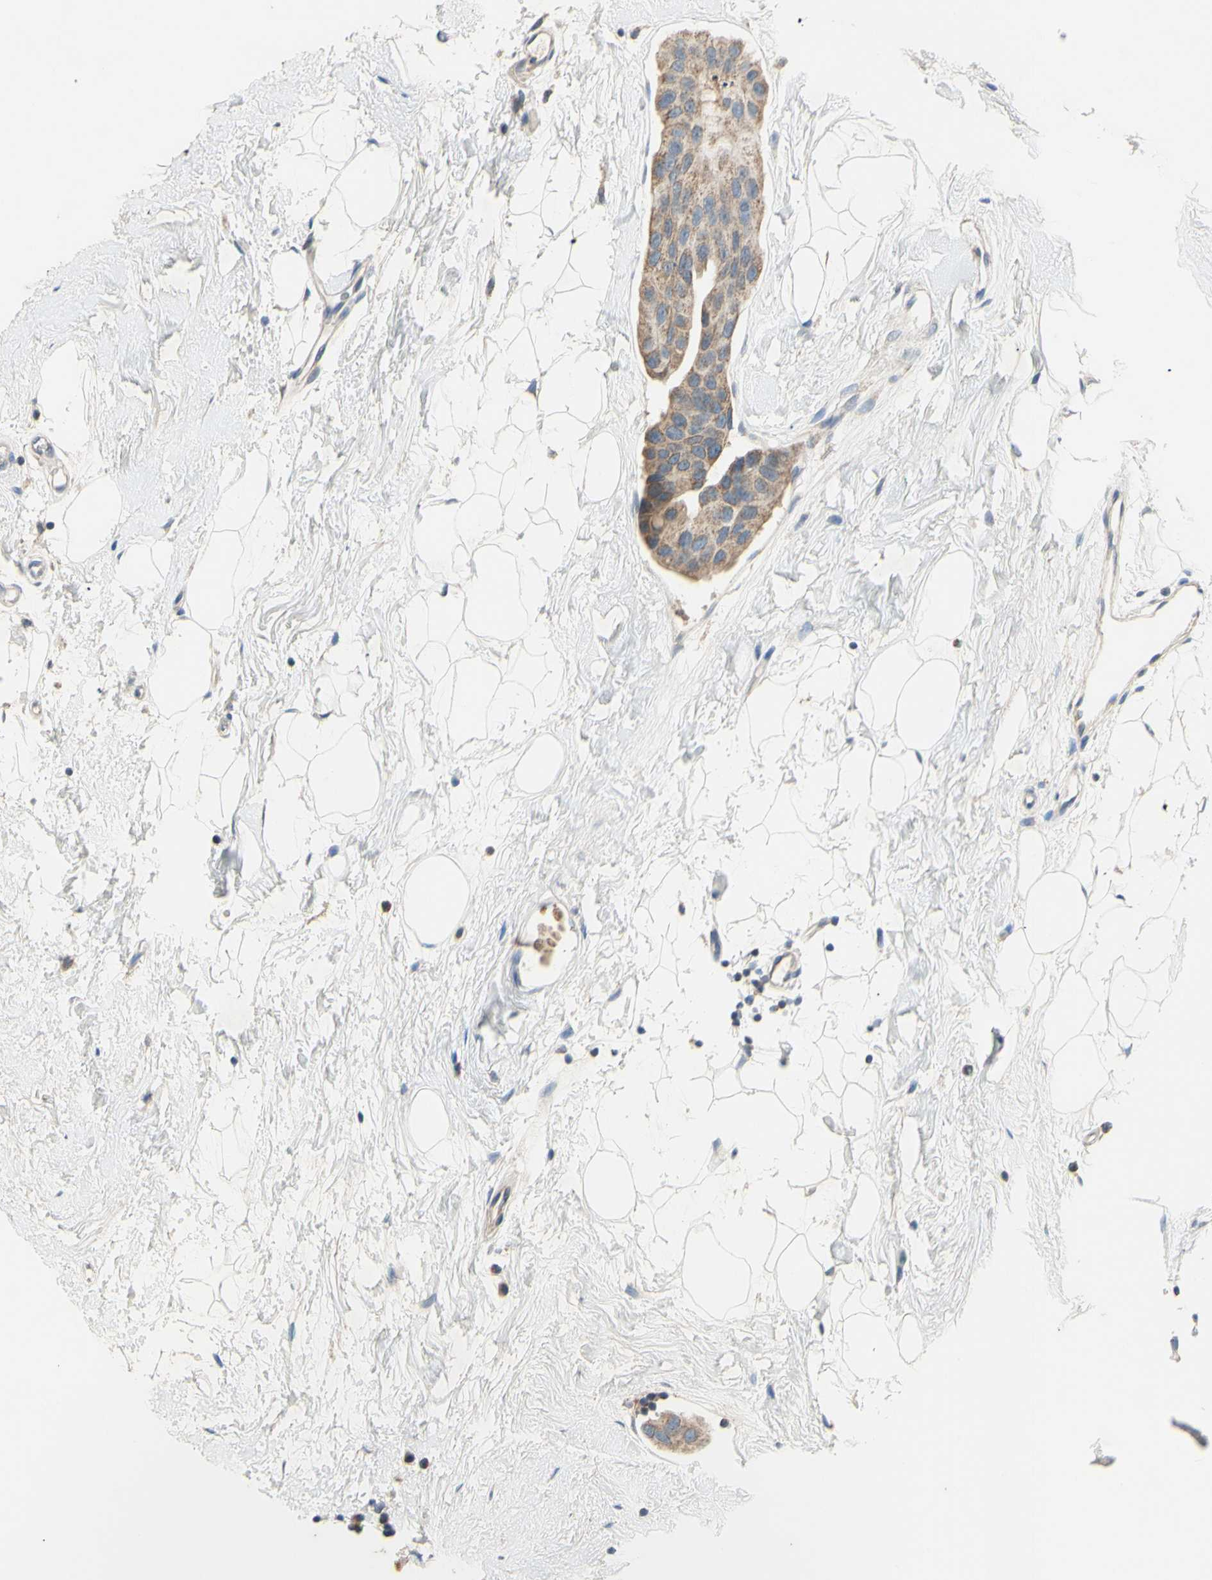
{"staining": {"intensity": "moderate", "quantity": ">75%", "location": "cytoplasmic/membranous"}, "tissue": "breast cancer", "cell_type": "Tumor cells", "image_type": "cancer", "snomed": [{"axis": "morphology", "description": "Normal tissue, NOS"}, {"axis": "morphology", "description": "Duct carcinoma"}, {"axis": "topography", "description": "Breast"}], "caption": "A brown stain labels moderate cytoplasmic/membranous staining of a protein in human breast cancer (invasive ductal carcinoma) tumor cells.", "gene": "PTGIS", "patient": {"sex": "female", "age": 39}}